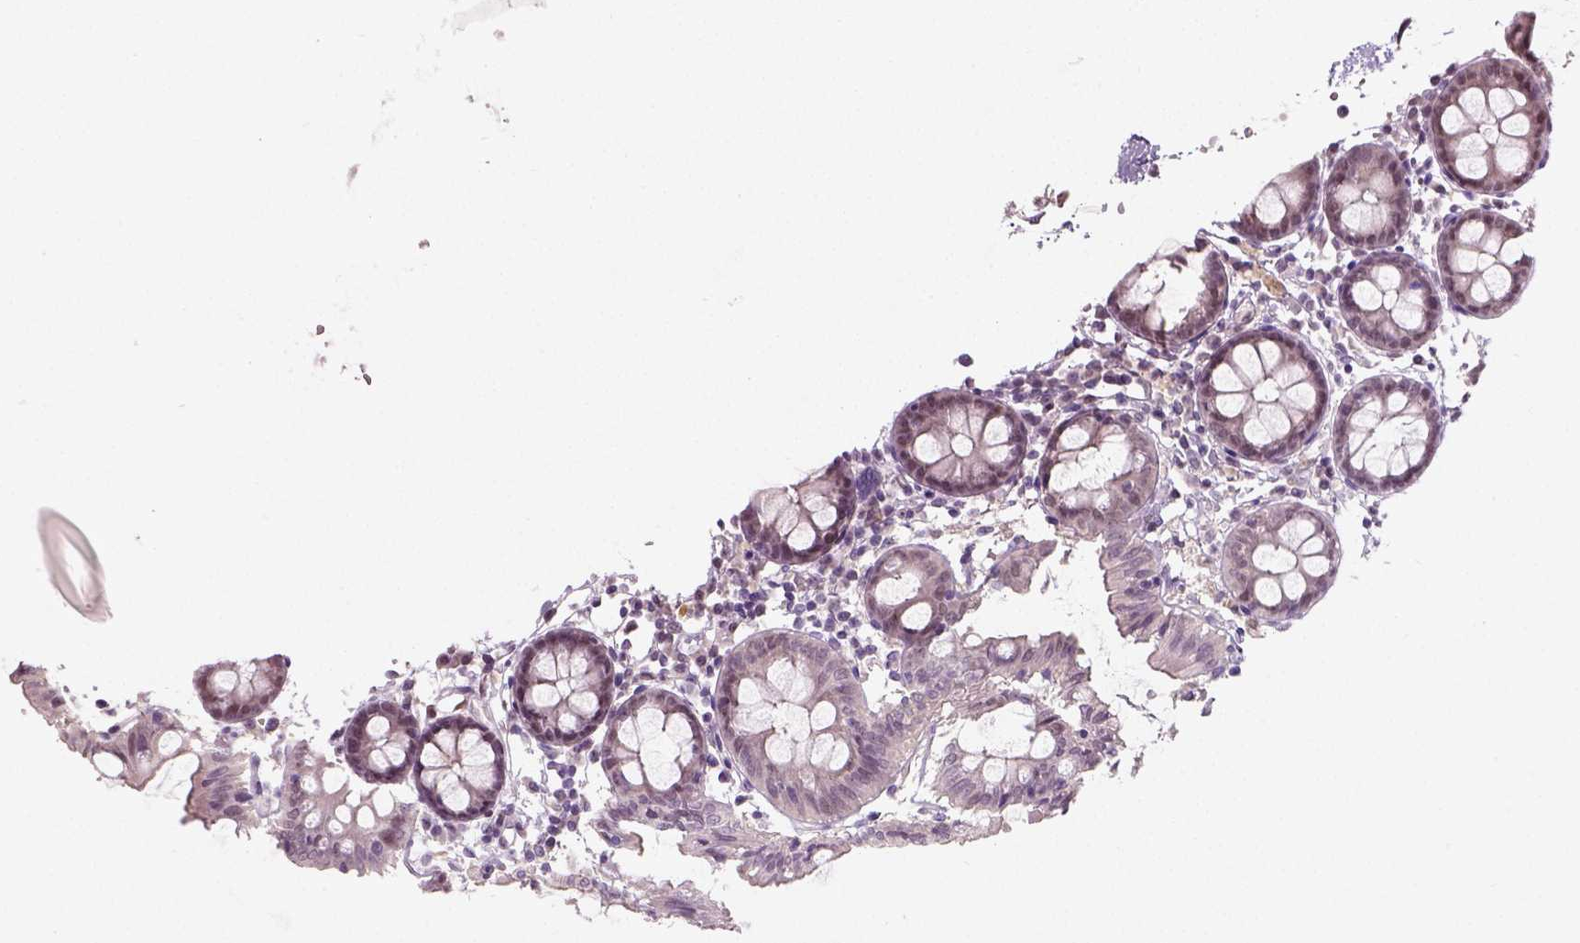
{"staining": {"intensity": "negative", "quantity": "none", "location": "none"}, "tissue": "colon", "cell_type": "Endothelial cells", "image_type": "normal", "snomed": [{"axis": "morphology", "description": "Normal tissue, NOS"}, {"axis": "topography", "description": "Colon"}], "caption": "Immunohistochemical staining of unremarkable human colon exhibits no significant positivity in endothelial cells. (DAB IHC, high magnification).", "gene": "C1orf112", "patient": {"sex": "female", "age": 84}}